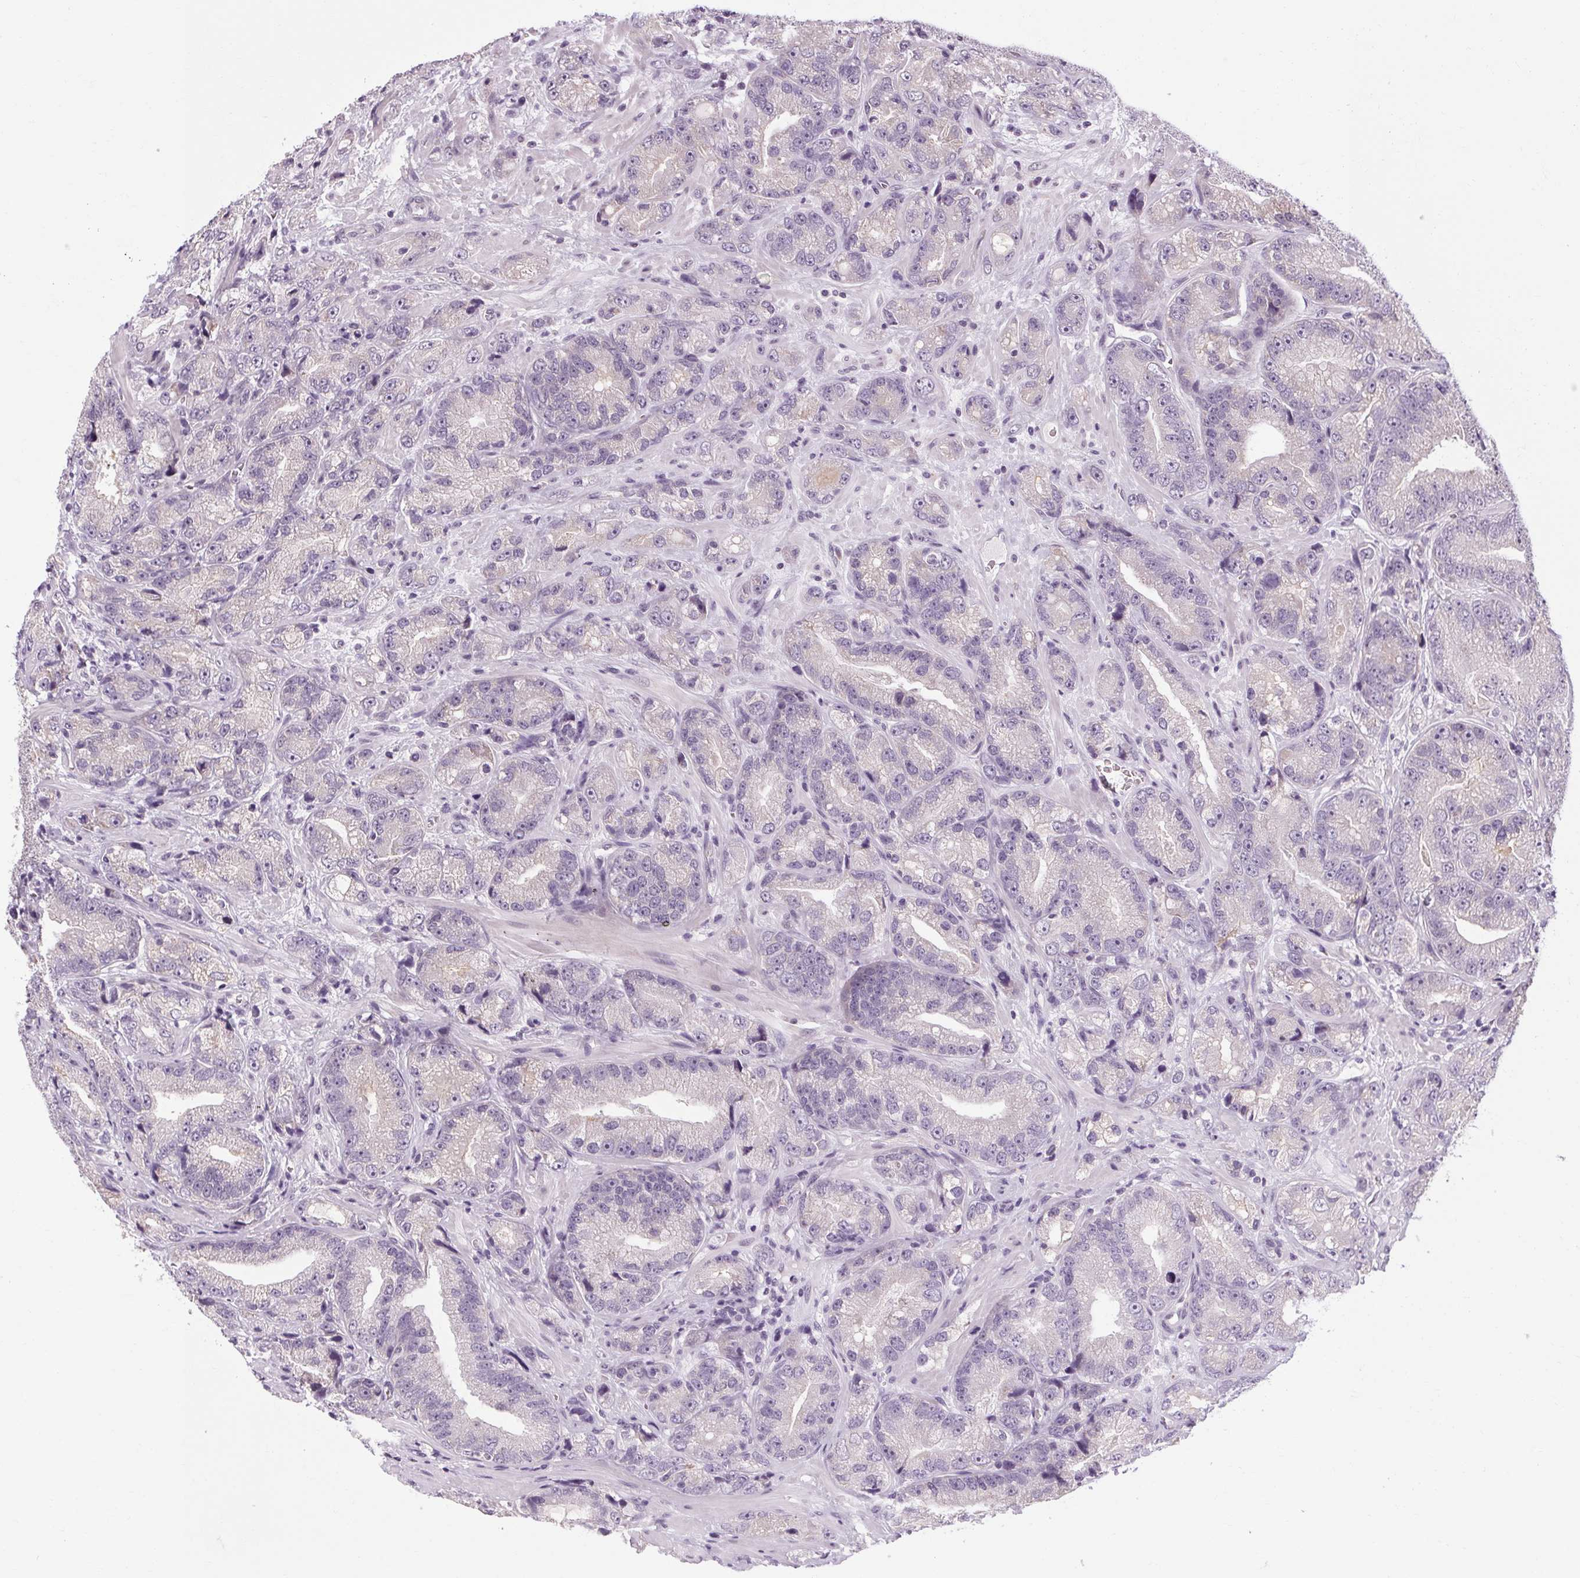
{"staining": {"intensity": "negative", "quantity": "none", "location": "none"}, "tissue": "prostate cancer", "cell_type": "Tumor cells", "image_type": "cancer", "snomed": [{"axis": "morphology", "description": "Adenocarcinoma, NOS"}, {"axis": "topography", "description": "Prostate"}], "caption": "IHC micrograph of neoplastic tissue: prostate adenocarcinoma stained with DAB shows no significant protein expression in tumor cells. (Immunohistochemistry, brightfield microscopy, high magnification).", "gene": "KLHL40", "patient": {"sex": "male", "age": 63}}